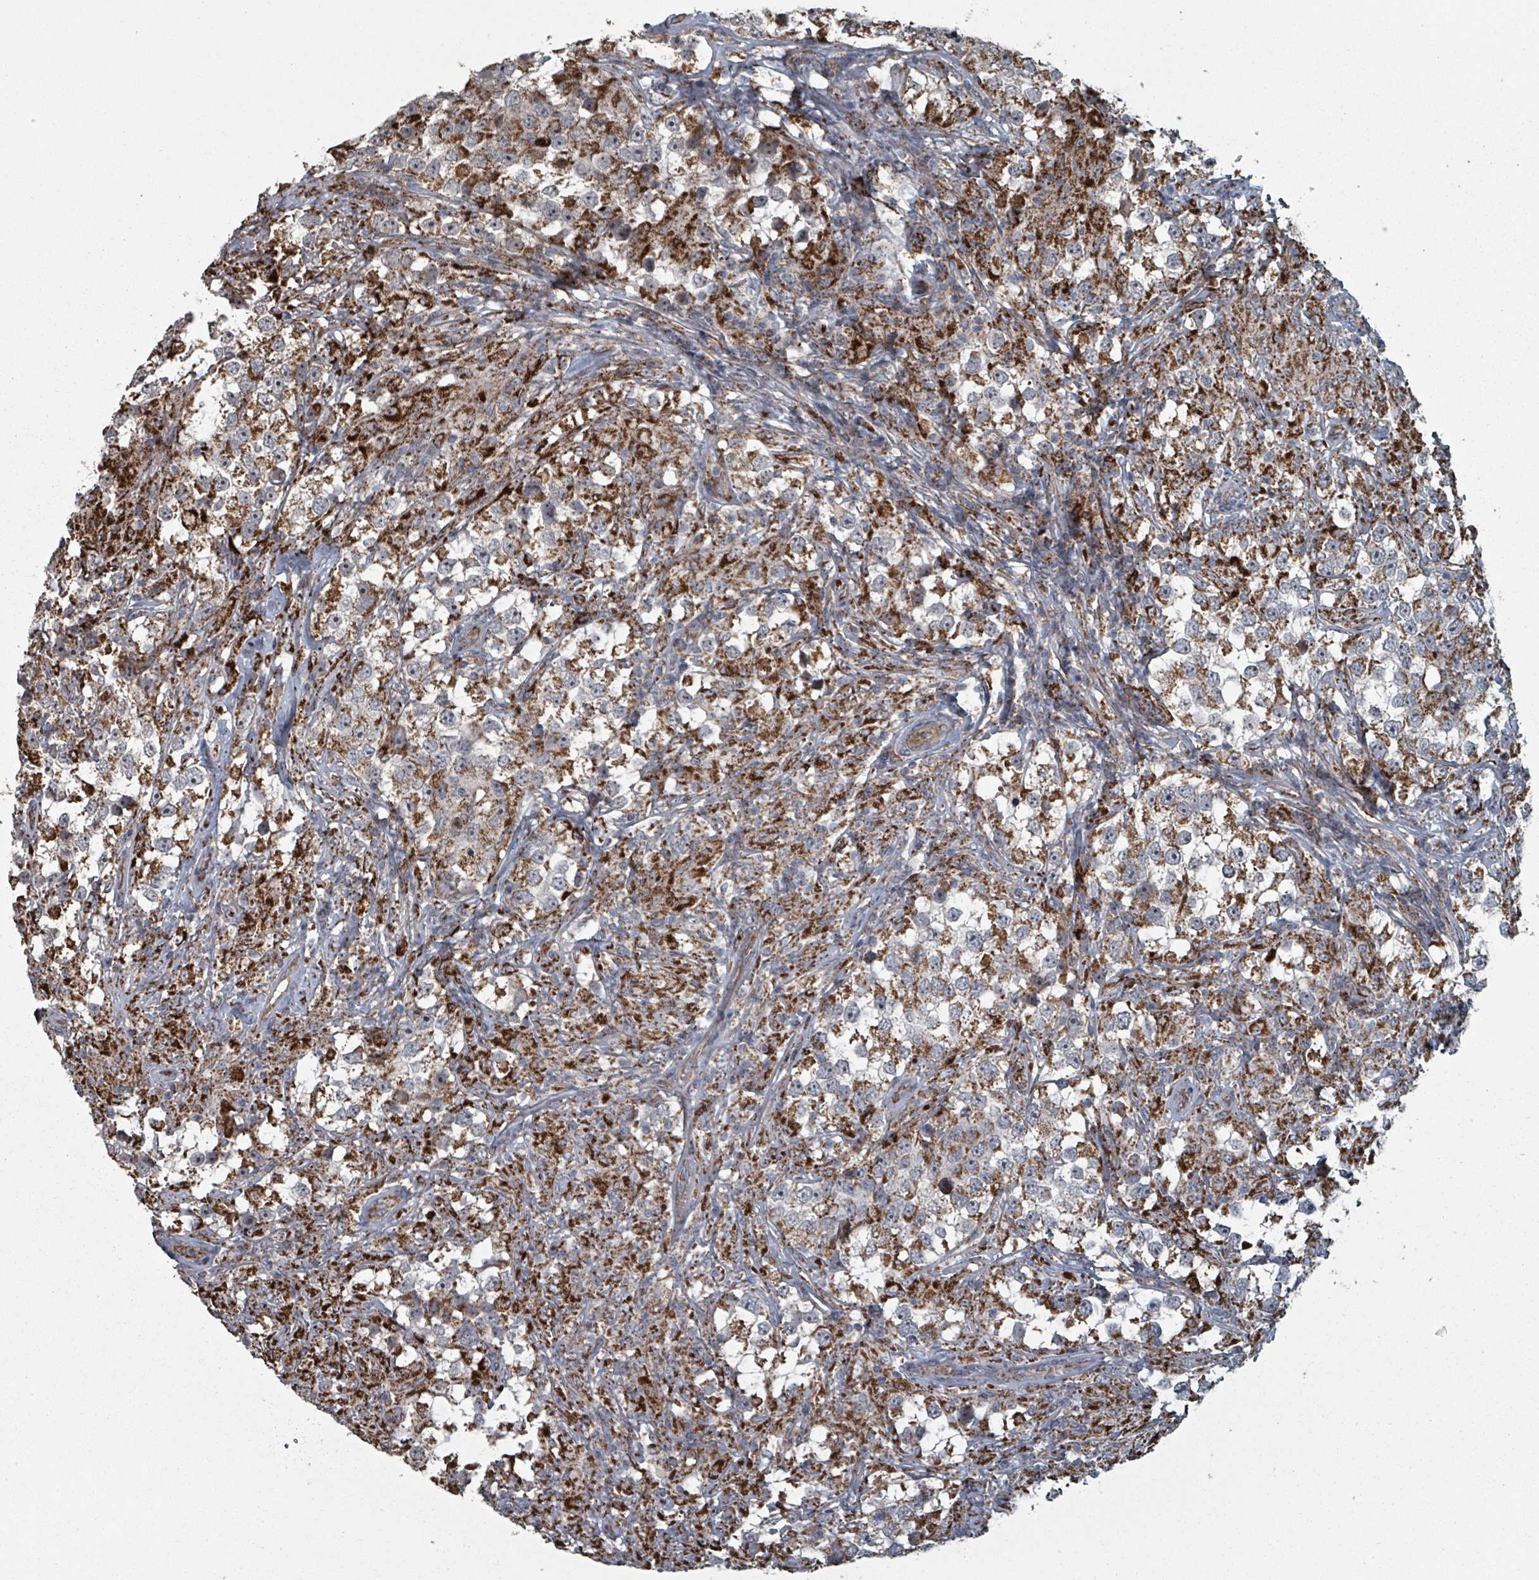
{"staining": {"intensity": "strong", "quantity": "25%-75%", "location": "cytoplasmic/membranous"}, "tissue": "testis cancer", "cell_type": "Tumor cells", "image_type": "cancer", "snomed": [{"axis": "morphology", "description": "Seminoma, NOS"}, {"axis": "topography", "description": "Testis"}], "caption": "Immunohistochemistry image of human seminoma (testis) stained for a protein (brown), which exhibits high levels of strong cytoplasmic/membranous expression in approximately 25%-75% of tumor cells.", "gene": "MRPL4", "patient": {"sex": "male", "age": 46}}